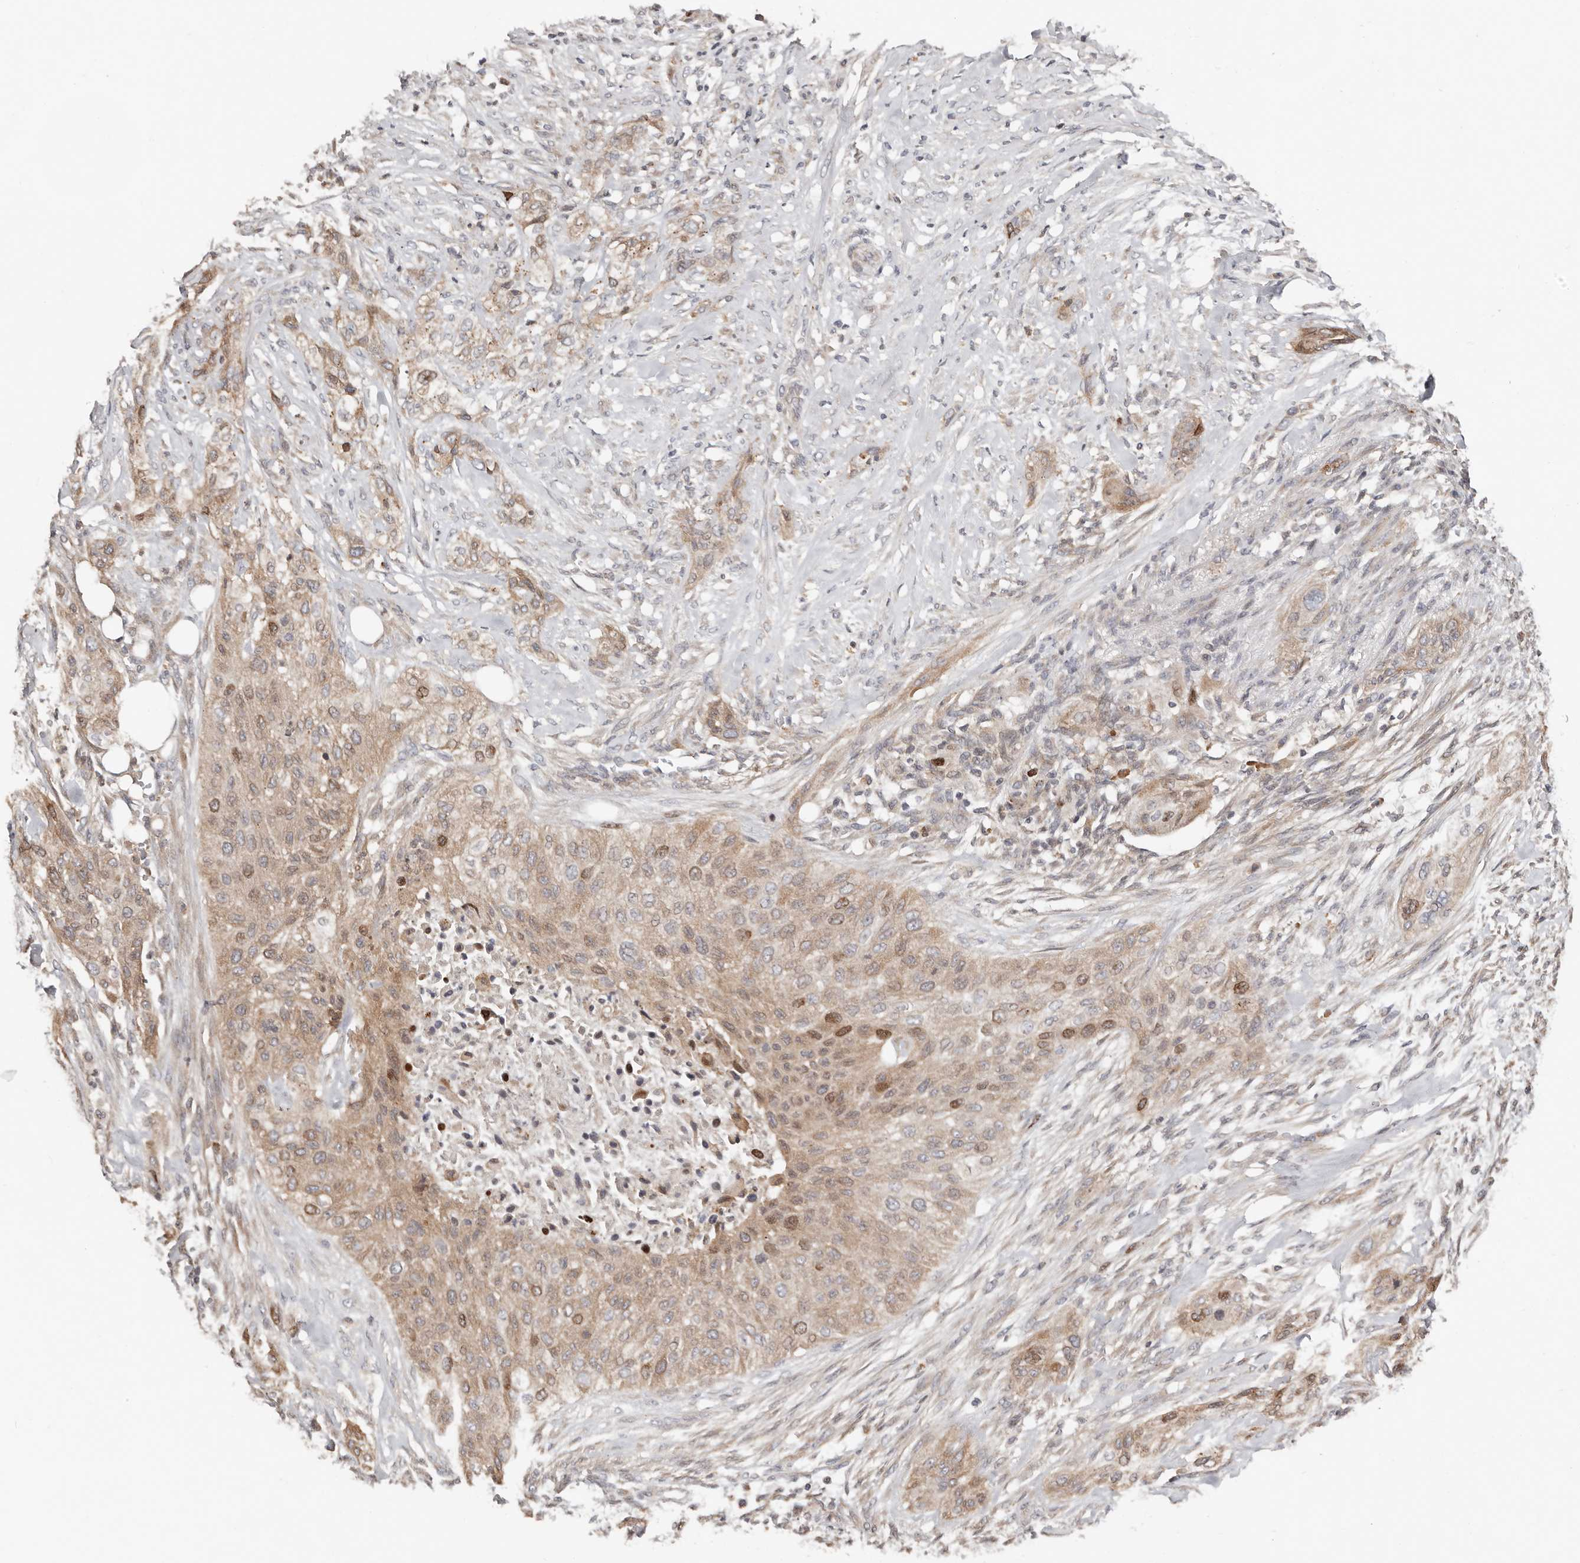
{"staining": {"intensity": "moderate", "quantity": "25%-75%", "location": "cytoplasmic/membranous,nuclear"}, "tissue": "urothelial cancer", "cell_type": "Tumor cells", "image_type": "cancer", "snomed": [{"axis": "morphology", "description": "Urothelial carcinoma, High grade"}, {"axis": "topography", "description": "Urinary bladder"}], "caption": "Urothelial cancer tissue demonstrates moderate cytoplasmic/membranous and nuclear expression in approximately 25%-75% of tumor cells", "gene": "SMYD4", "patient": {"sex": "male", "age": 35}}